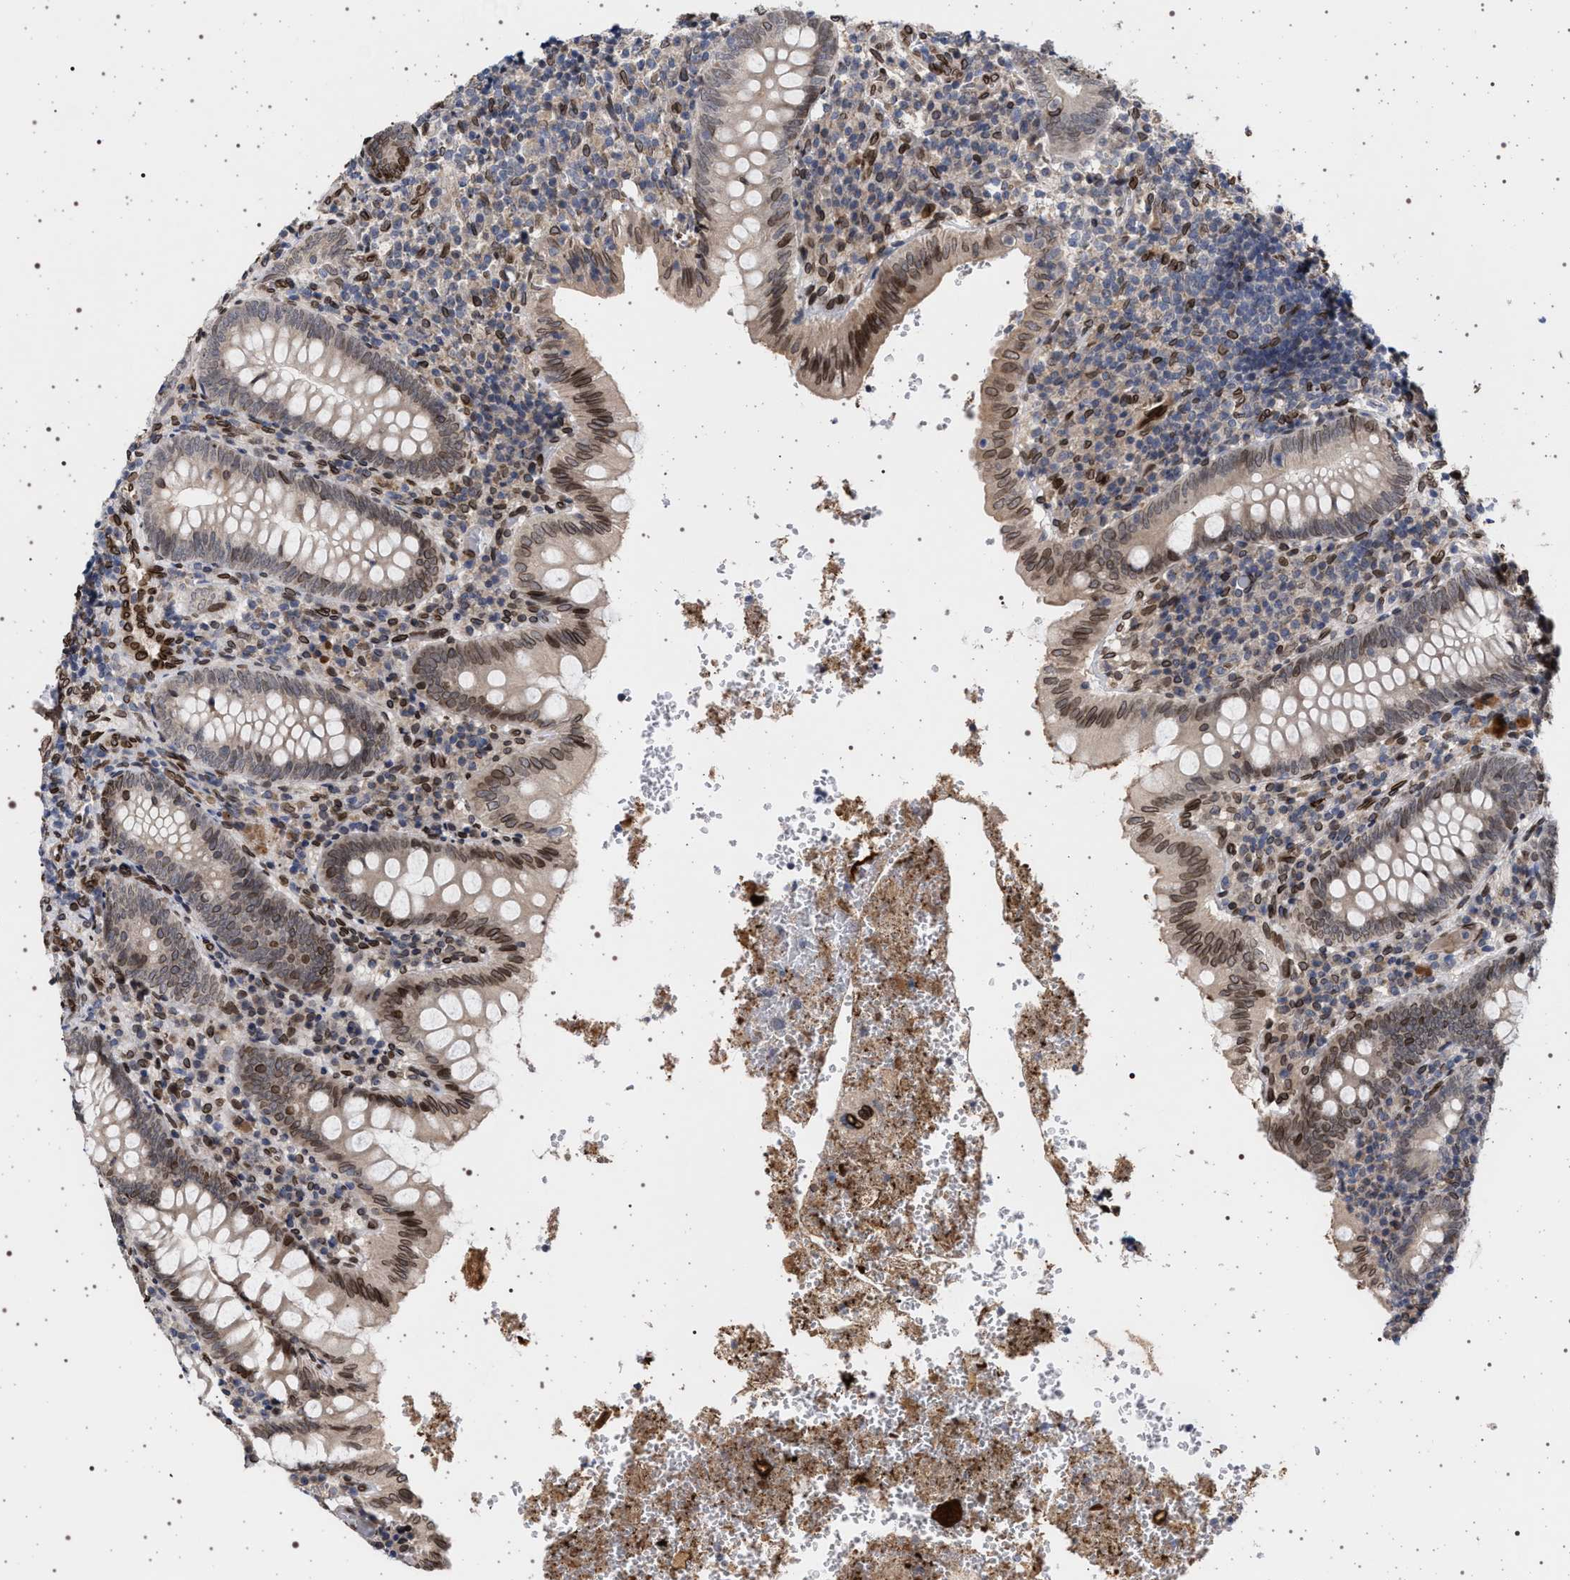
{"staining": {"intensity": "moderate", "quantity": ">75%", "location": "cytoplasmic/membranous,nuclear"}, "tissue": "appendix", "cell_type": "Glandular cells", "image_type": "normal", "snomed": [{"axis": "morphology", "description": "Normal tissue, NOS"}, {"axis": "topography", "description": "Appendix"}], "caption": "Immunohistochemistry staining of benign appendix, which exhibits medium levels of moderate cytoplasmic/membranous,nuclear staining in about >75% of glandular cells indicating moderate cytoplasmic/membranous,nuclear protein staining. The staining was performed using DAB (3,3'-diaminobenzidine) (brown) for protein detection and nuclei were counterstained in hematoxylin (blue).", "gene": "ING2", "patient": {"sex": "male", "age": 8}}